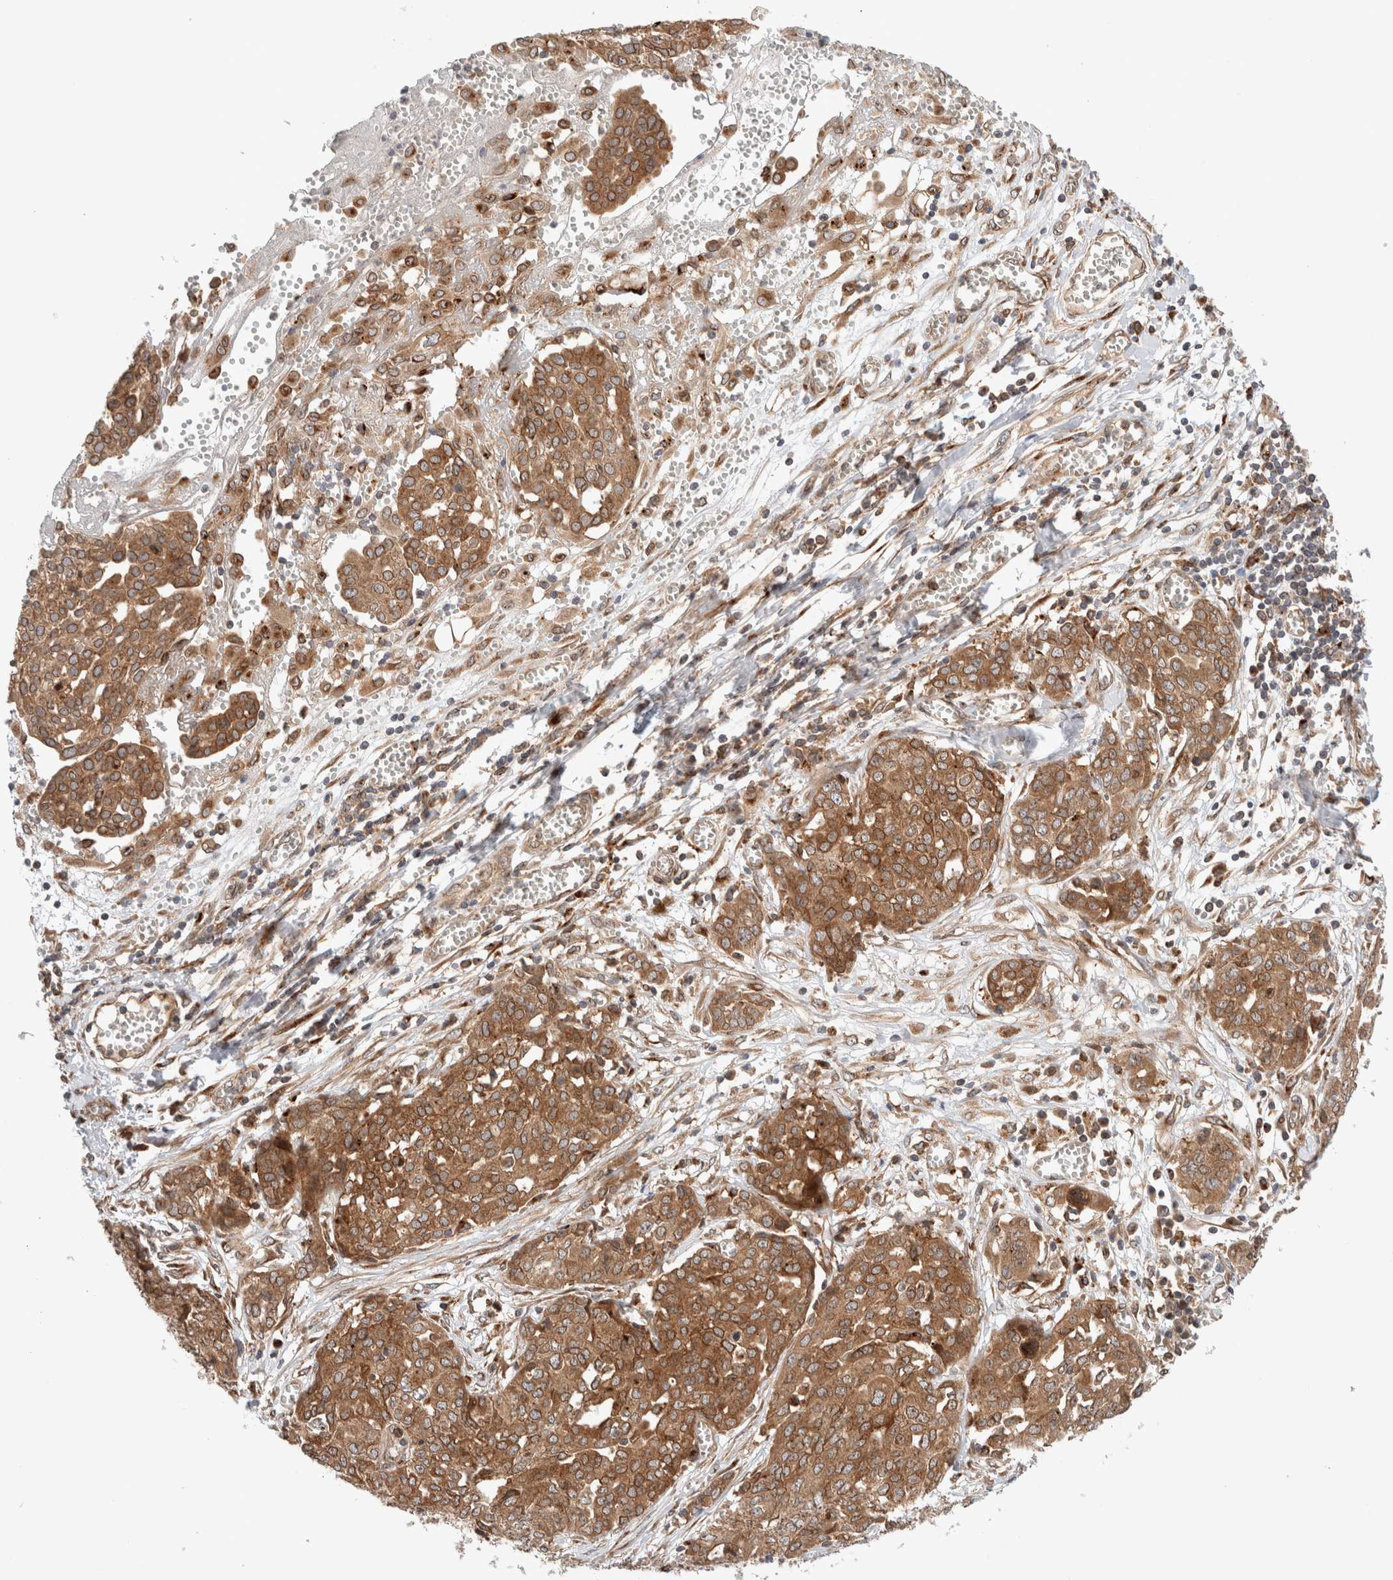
{"staining": {"intensity": "moderate", "quantity": ">75%", "location": "cytoplasmic/membranous"}, "tissue": "ovarian cancer", "cell_type": "Tumor cells", "image_type": "cancer", "snomed": [{"axis": "morphology", "description": "Cystadenocarcinoma, serous, NOS"}, {"axis": "topography", "description": "Soft tissue"}, {"axis": "topography", "description": "Ovary"}], "caption": "The micrograph demonstrates staining of ovarian cancer, revealing moderate cytoplasmic/membranous protein staining (brown color) within tumor cells.", "gene": "GCN1", "patient": {"sex": "female", "age": 57}}